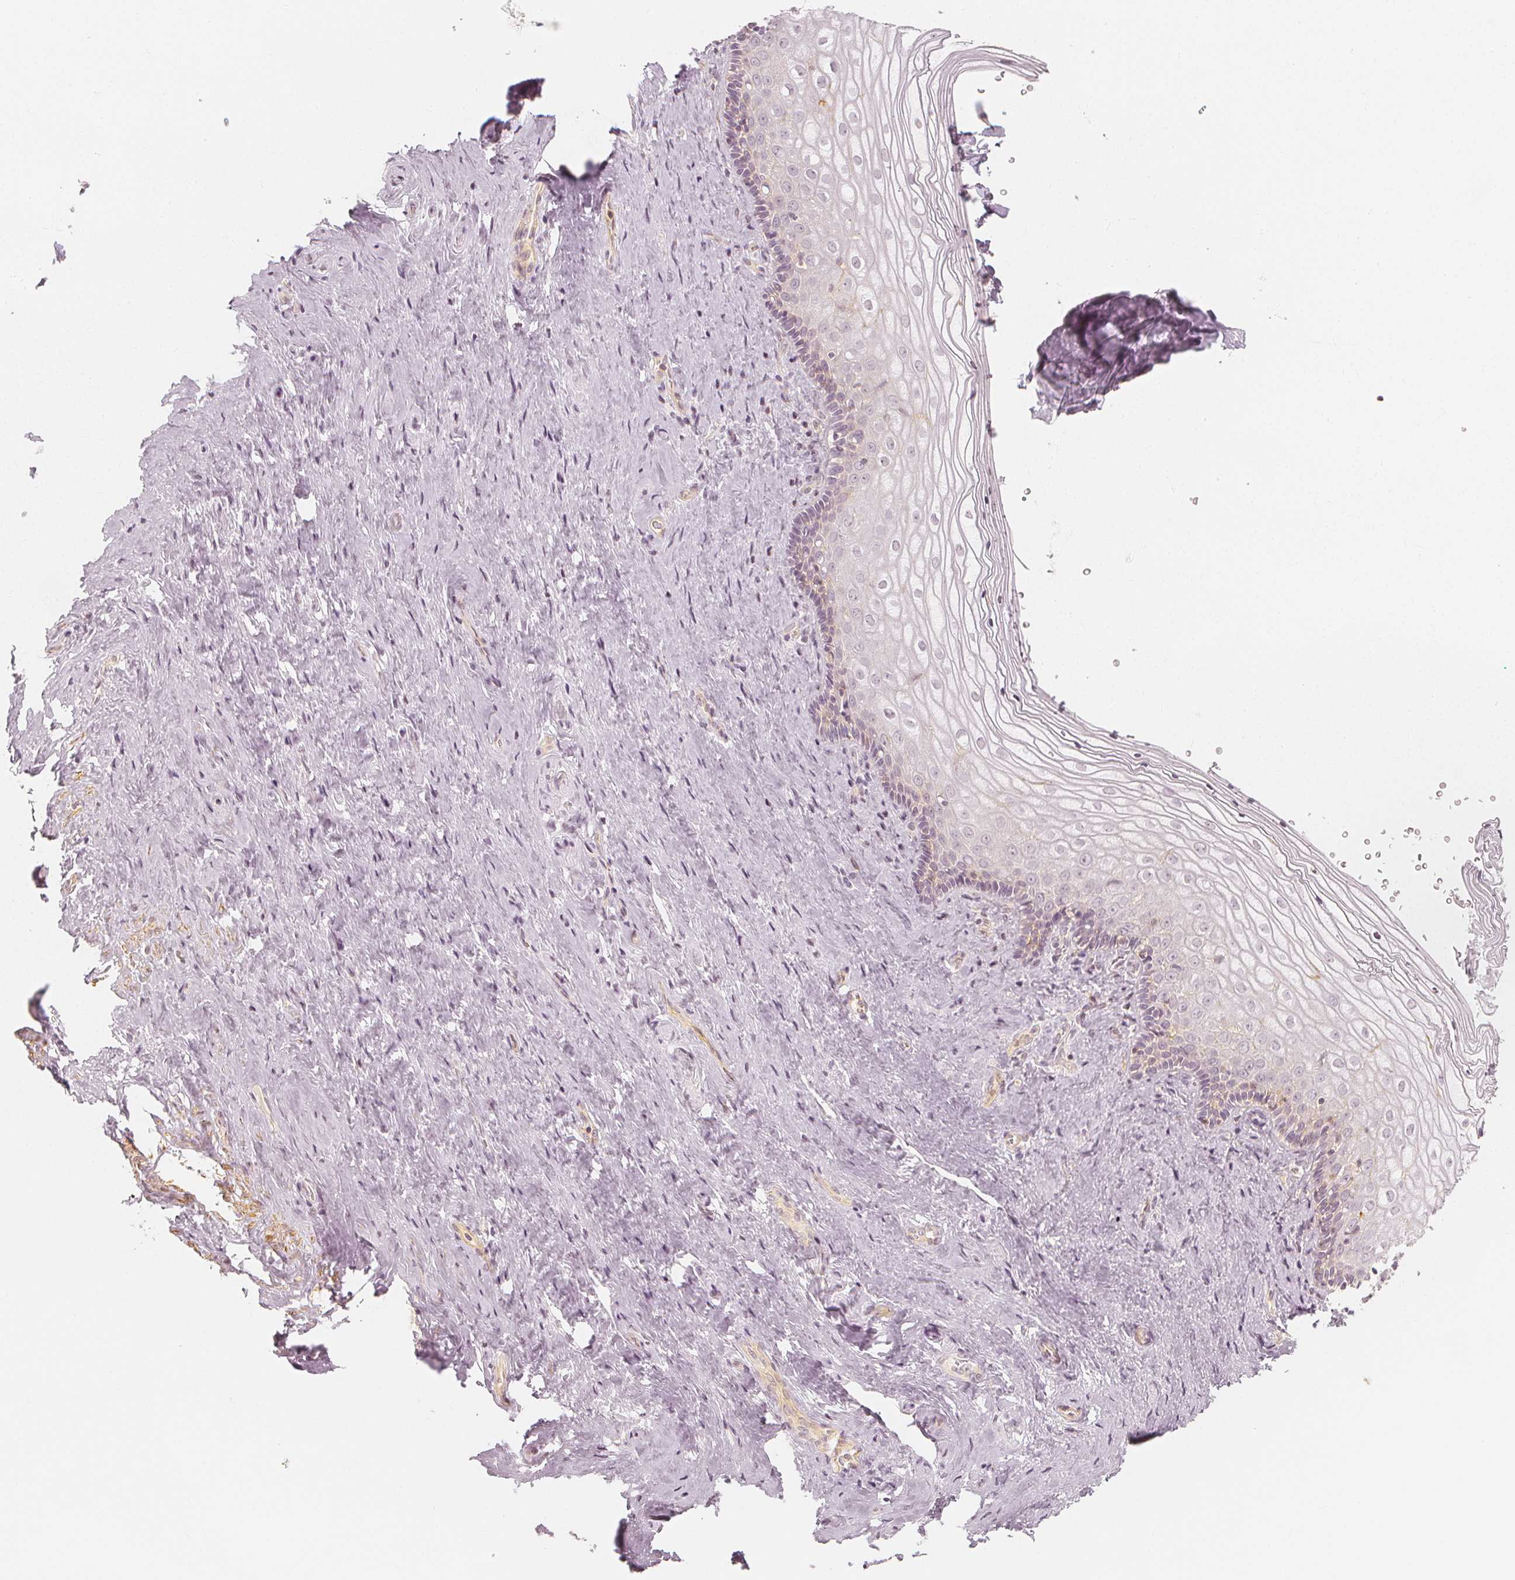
{"staining": {"intensity": "weak", "quantity": "<25%", "location": "cytoplasmic/membranous"}, "tissue": "vagina", "cell_type": "Squamous epithelial cells", "image_type": "normal", "snomed": [{"axis": "morphology", "description": "Normal tissue, NOS"}, {"axis": "topography", "description": "Vagina"}], "caption": "This is an IHC image of normal human vagina. There is no expression in squamous epithelial cells.", "gene": "ARHGAP26", "patient": {"sex": "female", "age": 42}}